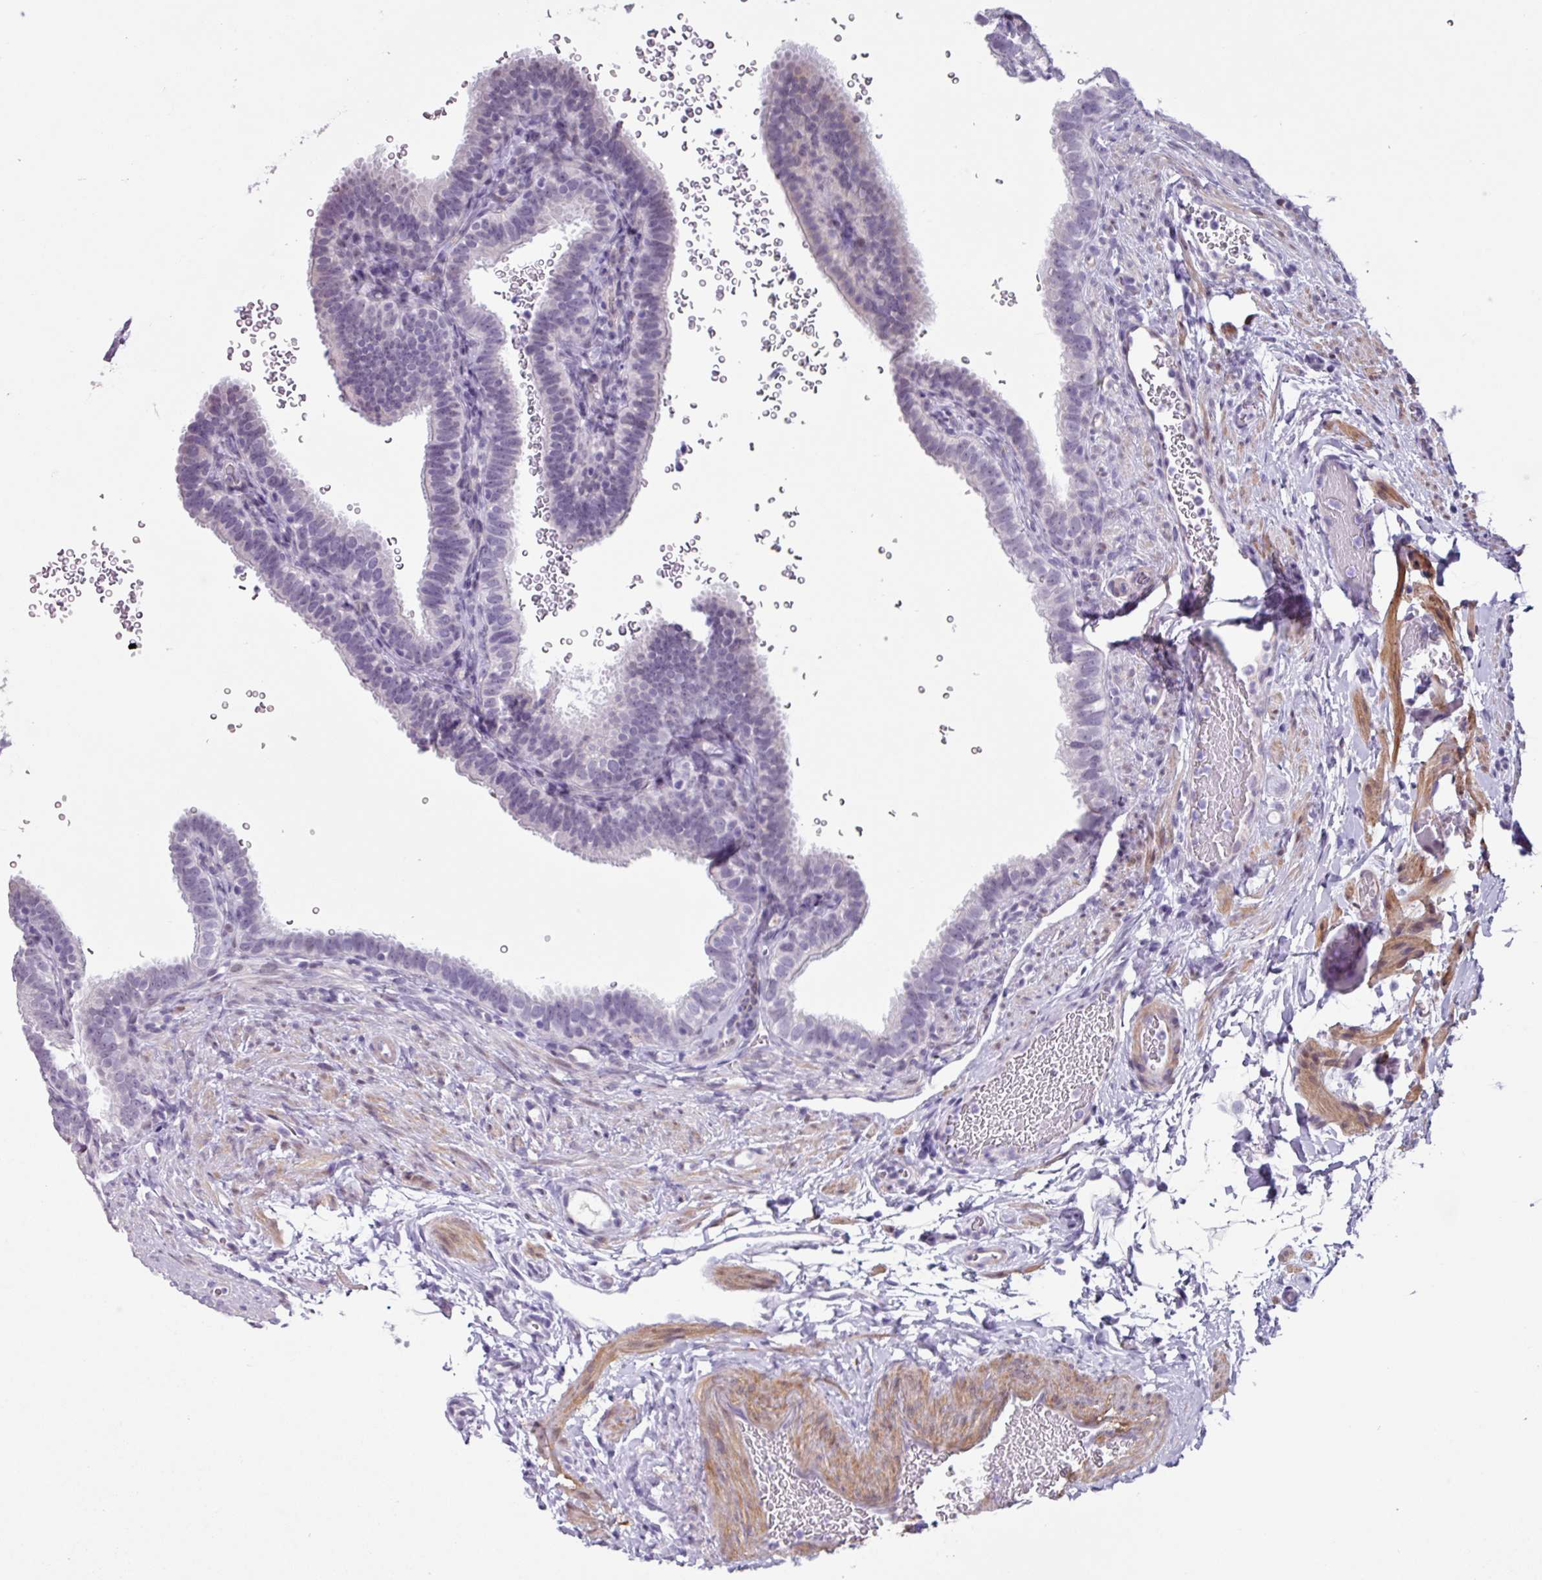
{"staining": {"intensity": "negative", "quantity": "none", "location": "none"}, "tissue": "fallopian tube", "cell_type": "Glandular cells", "image_type": "normal", "snomed": [{"axis": "morphology", "description": "Normal tissue, NOS"}, {"axis": "topography", "description": "Fallopian tube"}], "caption": "Immunohistochemical staining of normal human fallopian tube demonstrates no significant staining in glandular cells. (DAB IHC with hematoxylin counter stain).", "gene": "OTX1", "patient": {"sex": "female", "age": 41}}